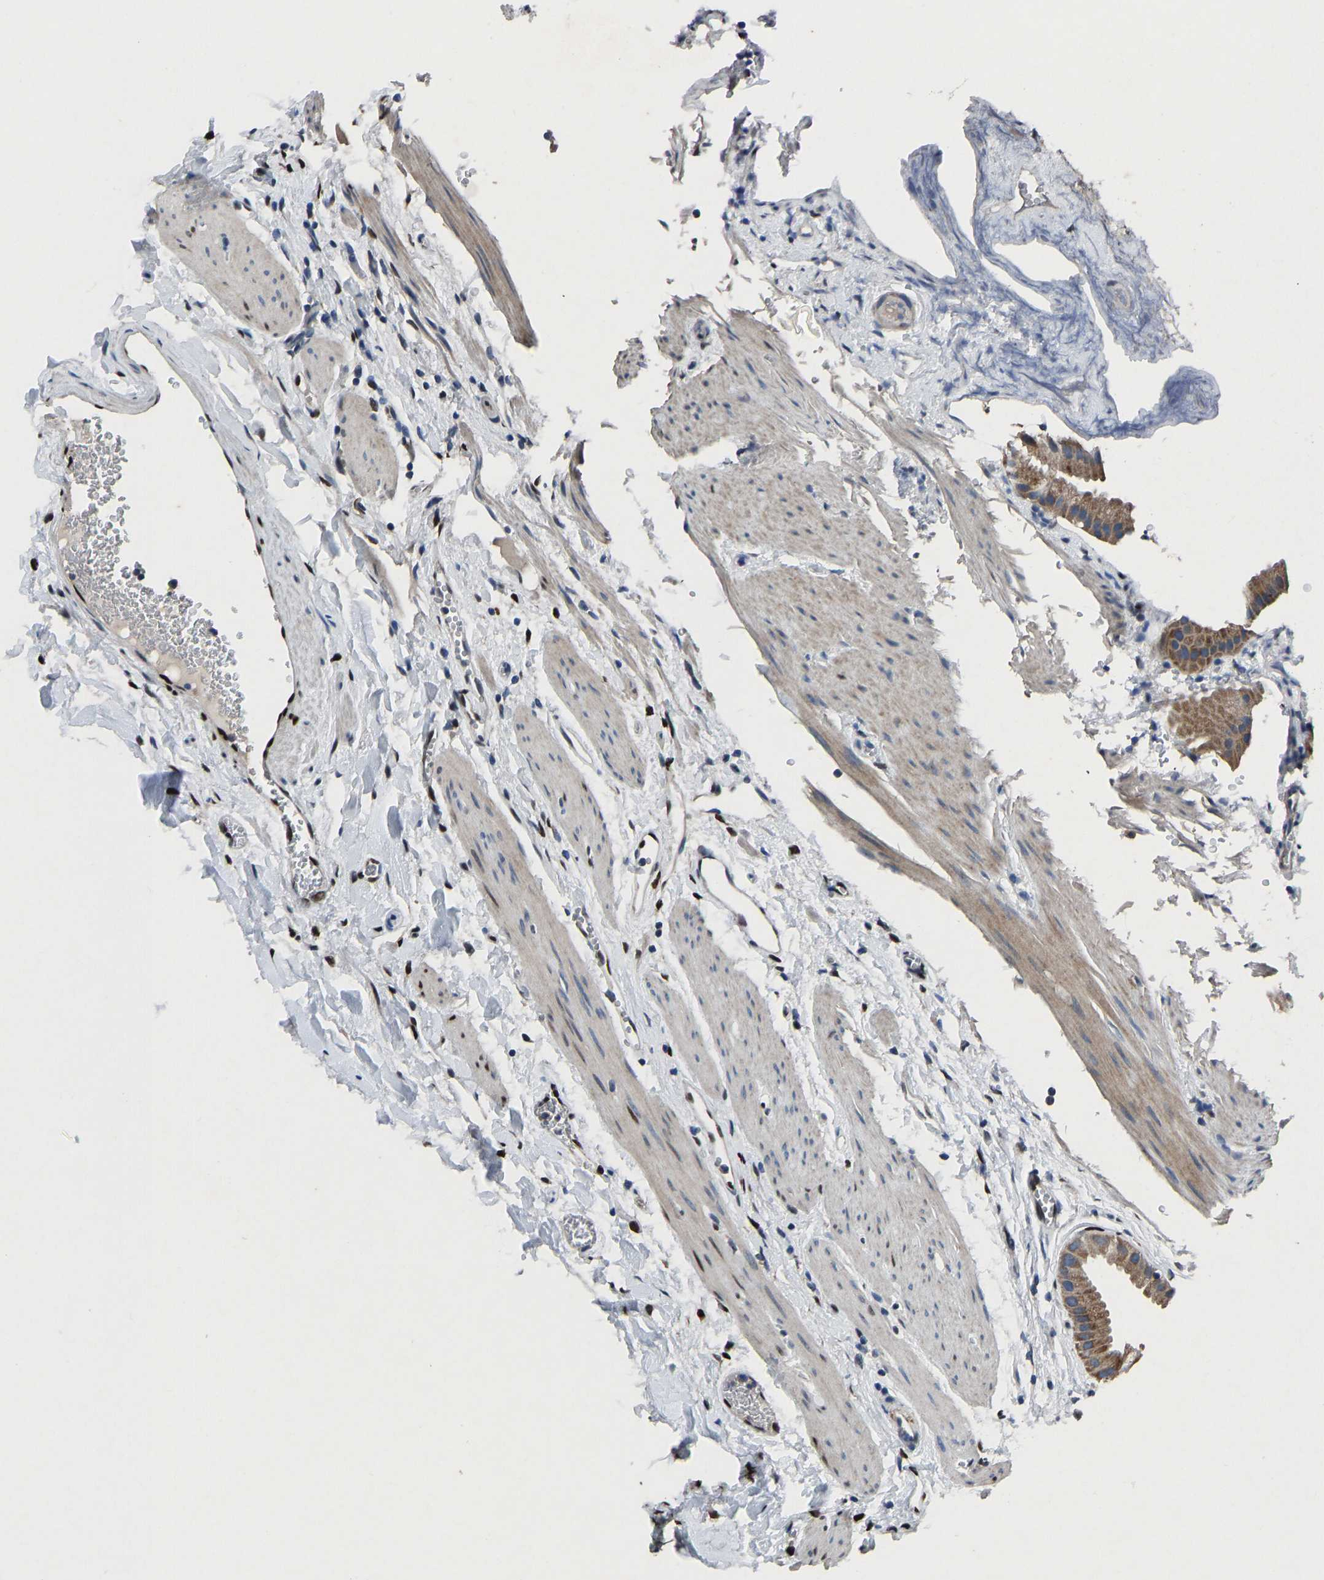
{"staining": {"intensity": "moderate", "quantity": "<25%", "location": "cytoplasmic/membranous"}, "tissue": "gallbladder", "cell_type": "Glandular cells", "image_type": "normal", "snomed": [{"axis": "morphology", "description": "Normal tissue, NOS"}, {"axis": "topography", "description": "Gallbladder"}], "caption": "DAB (3,3'-diaminobenzidine) immunohistochemical staining of benign gallbladder reveals moderate cytoplasmic/membranous protein expression in approximately <25% of glandular cells. The staining was performed using DAB (3,3'-diaminobenzidine) to visualize the protein expression in brown, while the nuclei were stained in blue with hematoxylin (Magnification: 20x).", "gene": "EGR1", "patient": {"sex": "female", "age": 64}}